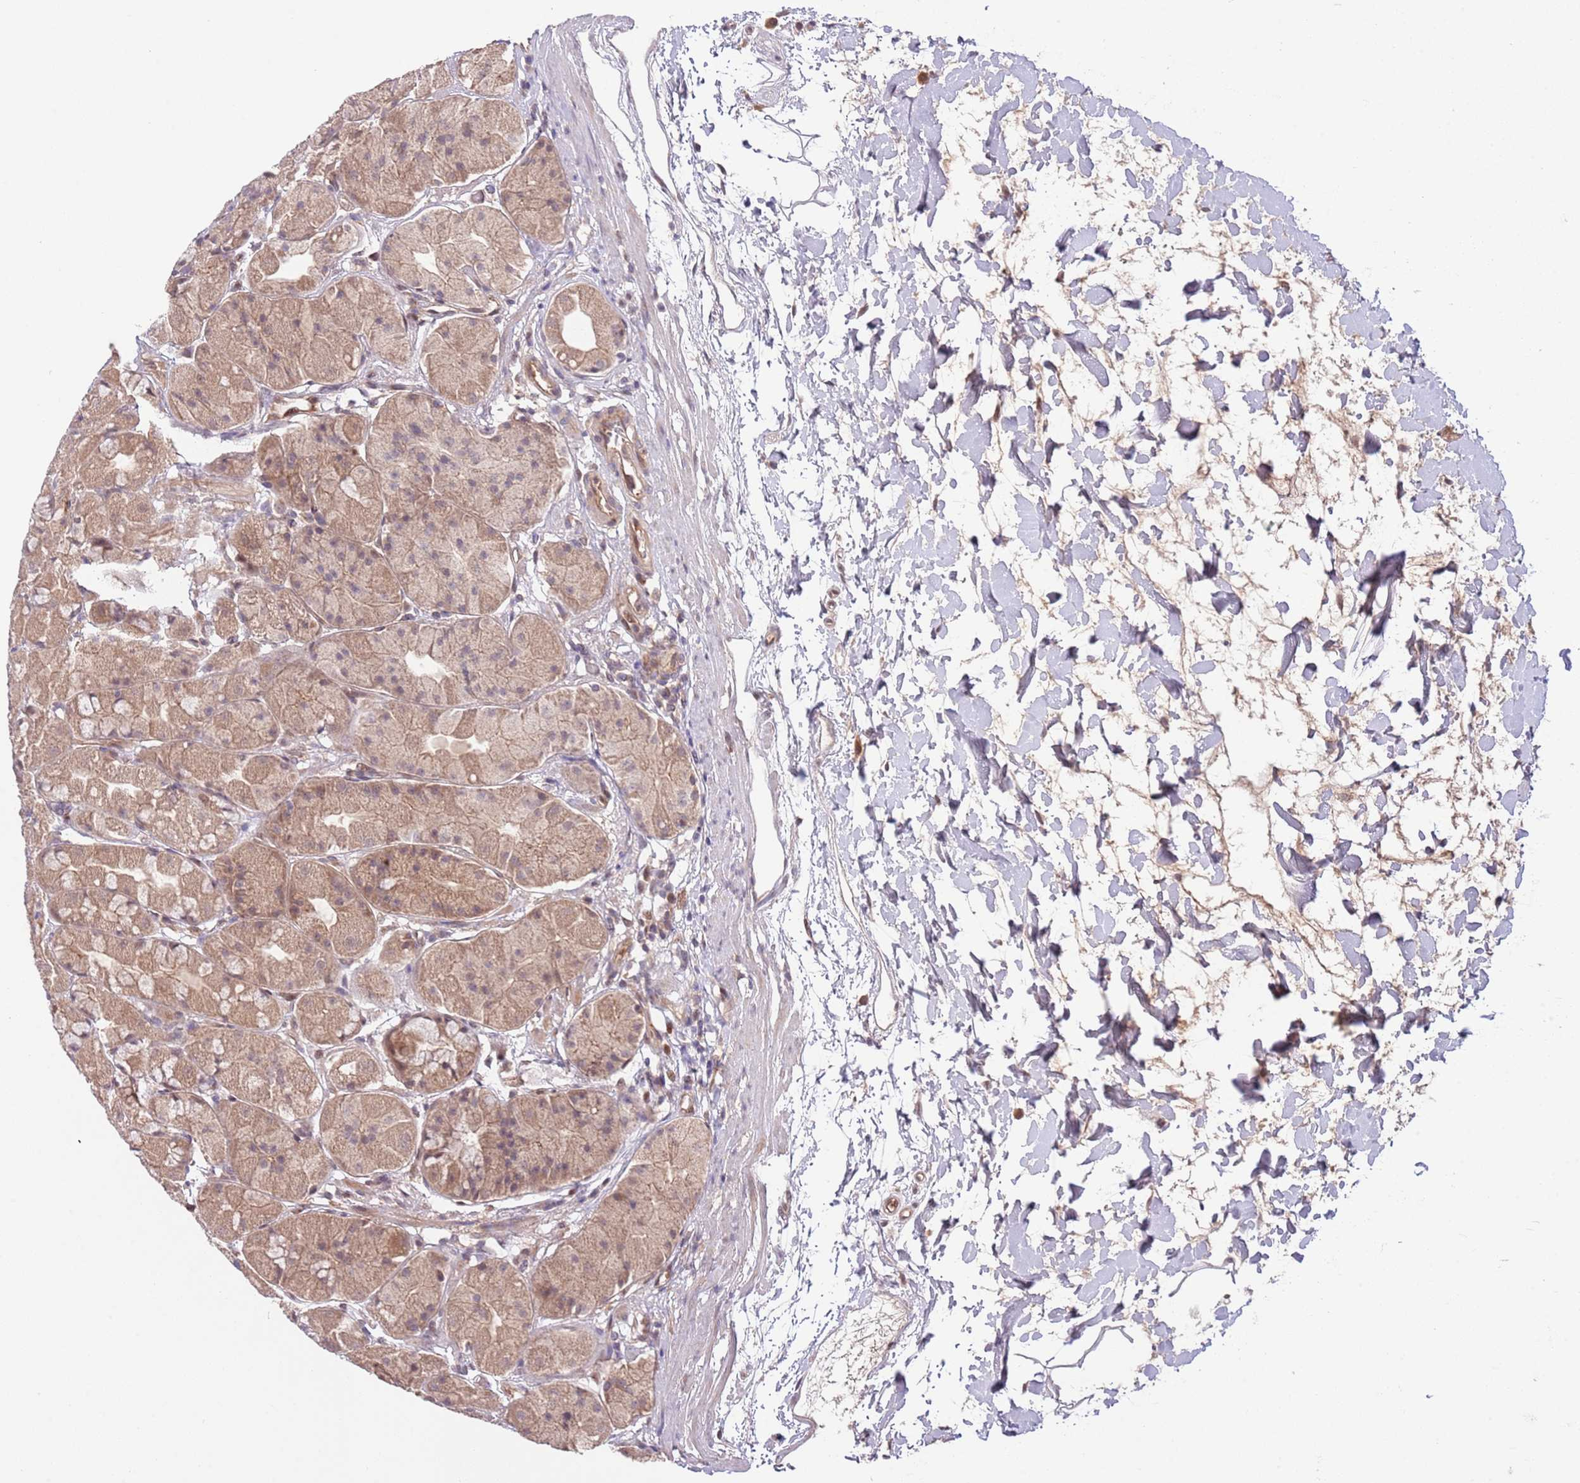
{"staining": {"intensity": "moderate", "quantity": ">75%", "location": "cytoplasmic/membranous,nuclear"}, "tissue": "stomach", "cell_type": "Glandular cells", "image_type": "normal", "snomed": [{"axis": "morphology", "description": "Normal tissue, NOS"}, {"axis": "topography", "description": "Stomach"}], "caption": "Stomach stained with immunohistochemistry (IHC) displays moderate cytoplasmic/membranous,nuclear staining in approximately >75% of glandular cells.", "gene": "PRR16", "patient": {"sex": "male", "age": 57}}